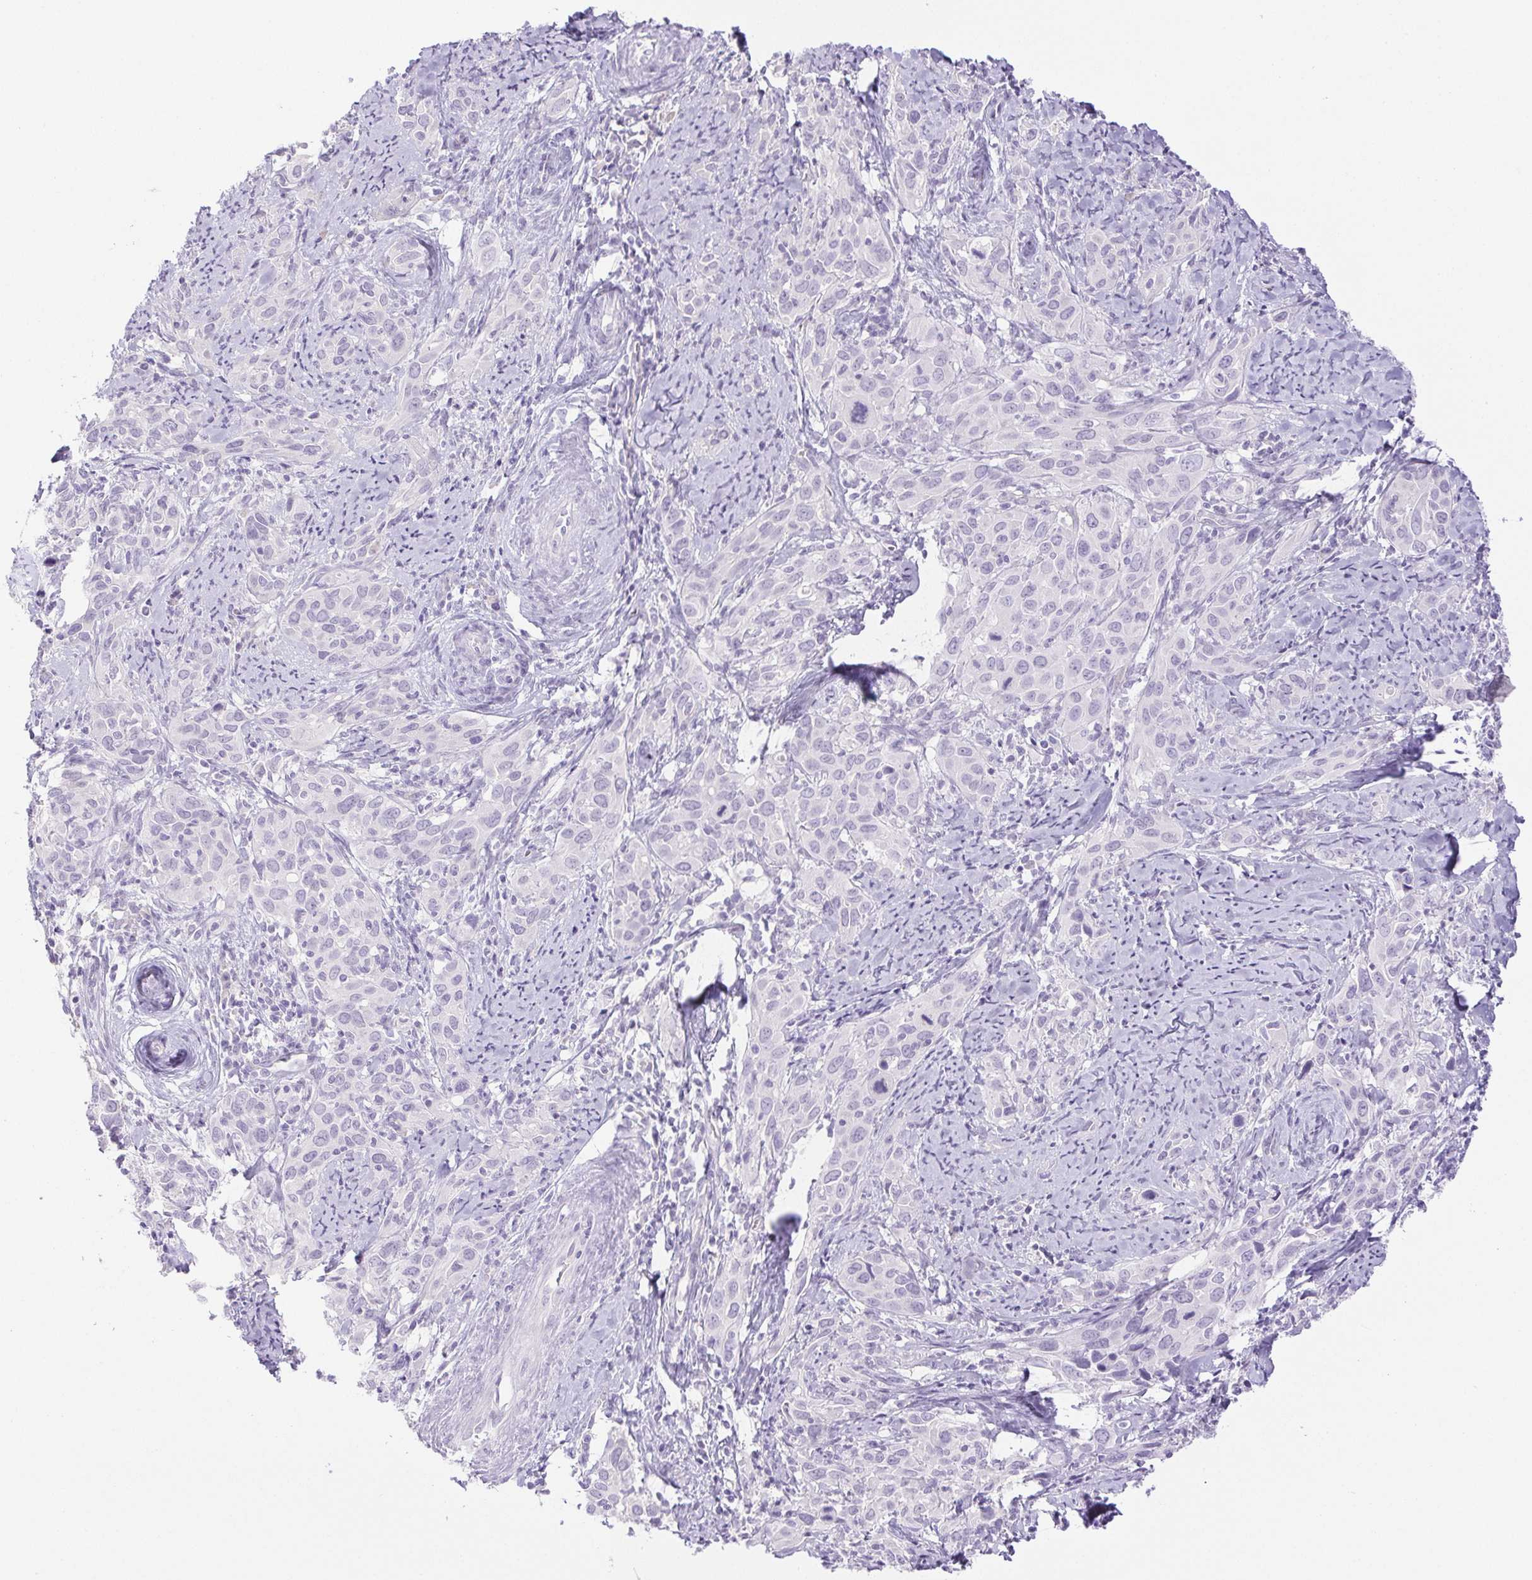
{"staining": {"intensity": "negative", "quantity": "none", "location": "none"}, "tissue": "cervical cancer", "cell_type": "Tumor cells", "image_type": "cancer", "snomed": [{"axis": "morphology", "description": "Squamous cell carcinoma, NOS"}, {"axis": "topography", "description": "Cervix"}], "caption": "Tumor cells are negative for protein expression in human cervical cancer (squamous cell carcinoma).", "gene": "PAPPA2", "patient": {"sex": "female", "age": 51}}